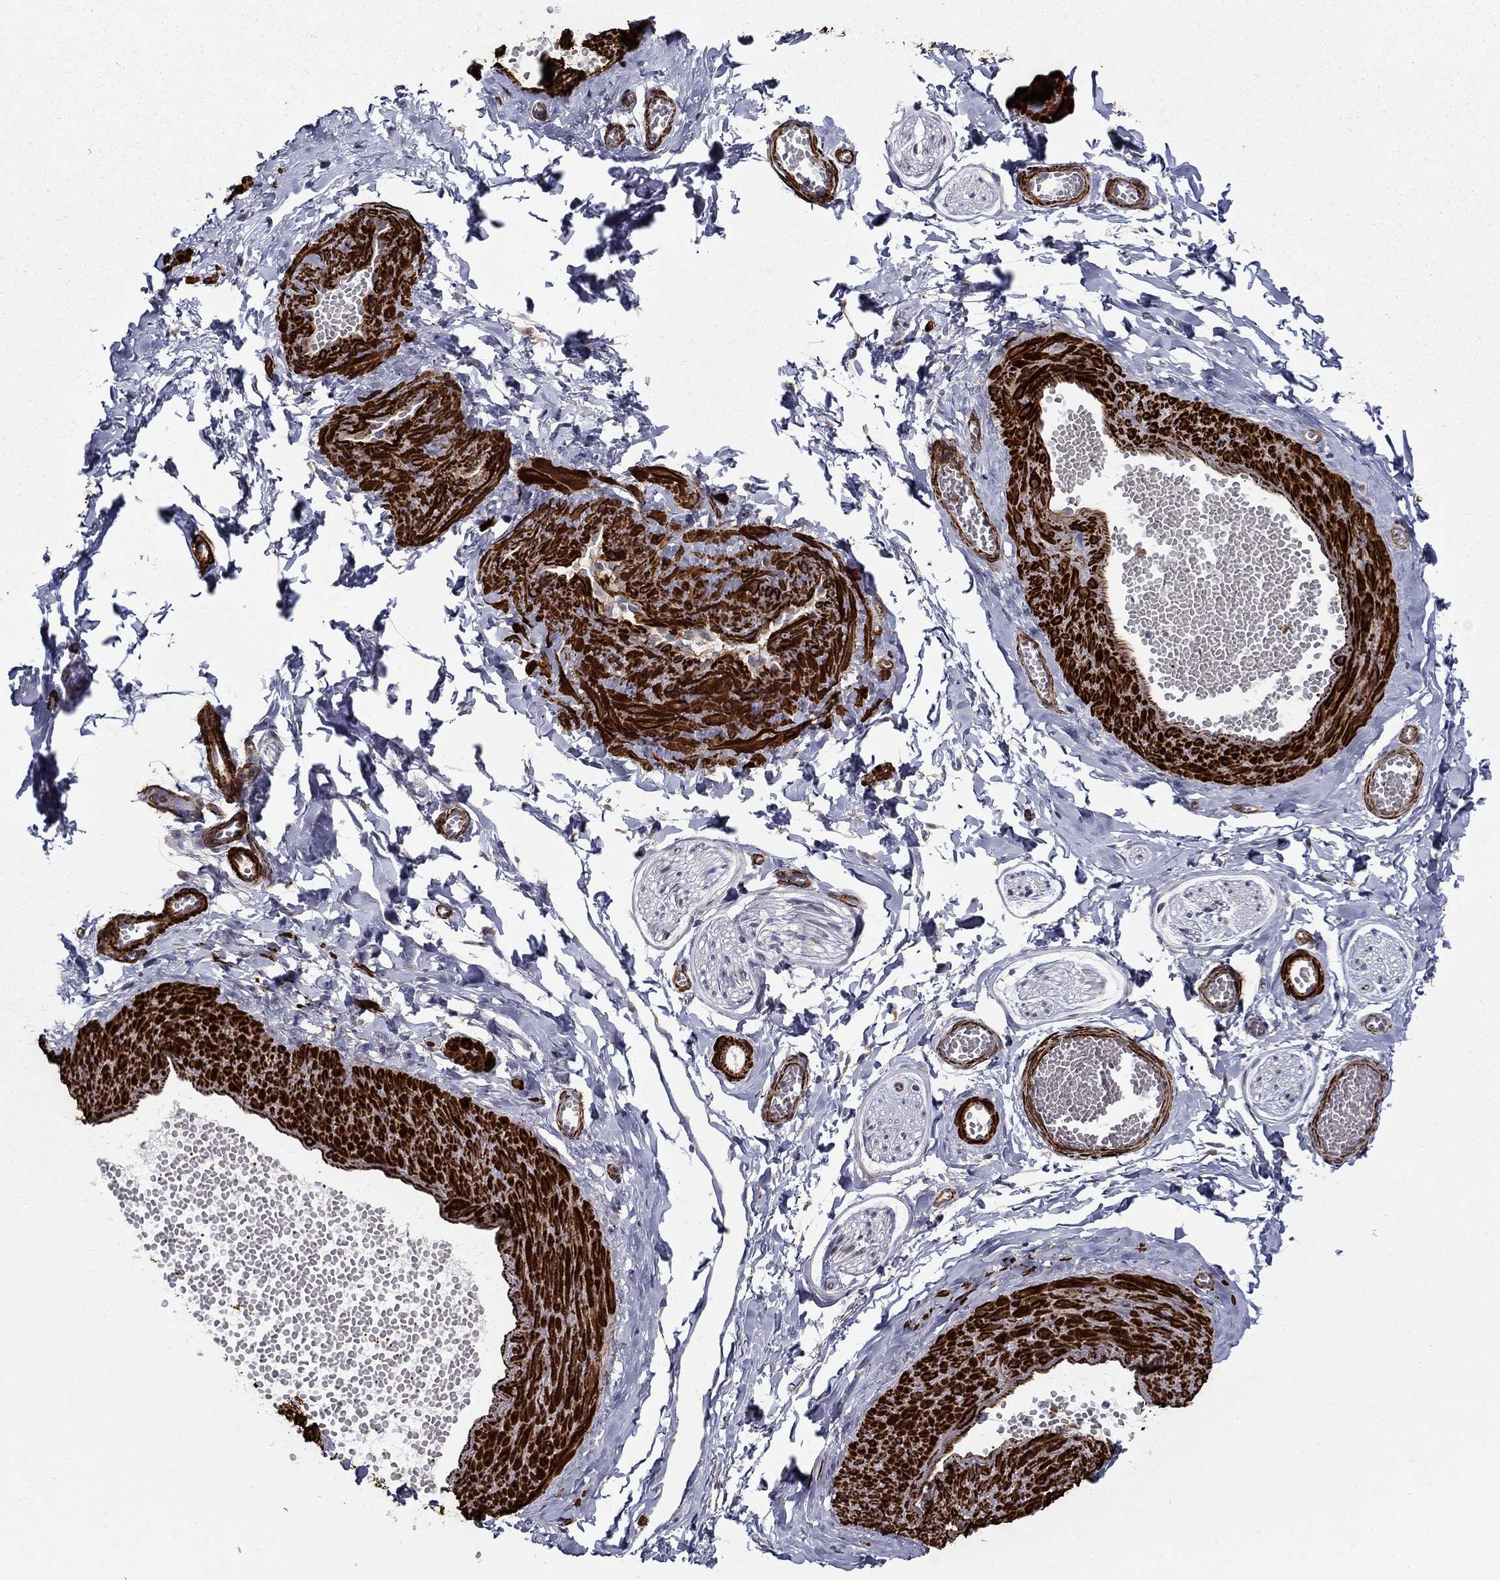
{"staining": {"intensity": "negative", "quantity": "none", "location": "none"}, "tissue": "adipose tissue", "cell_type": "Adipocytes", "image_type": "normal", "snomed": [{"axis": "morphology", "description": "Normal tissue, NOS"}, {"axis": "topography", "description": "Smooth muscle"}, {"axis": "topography", "description": "Peripheral nerve tissue"}], "caption": "A high-resolution micrograph shows IHC staining of benign adipose tissue, which demonstrates no significant staining in adipocytes.", "gene": "KRBA1", "patient": {"sex": "male", "age": 22}}